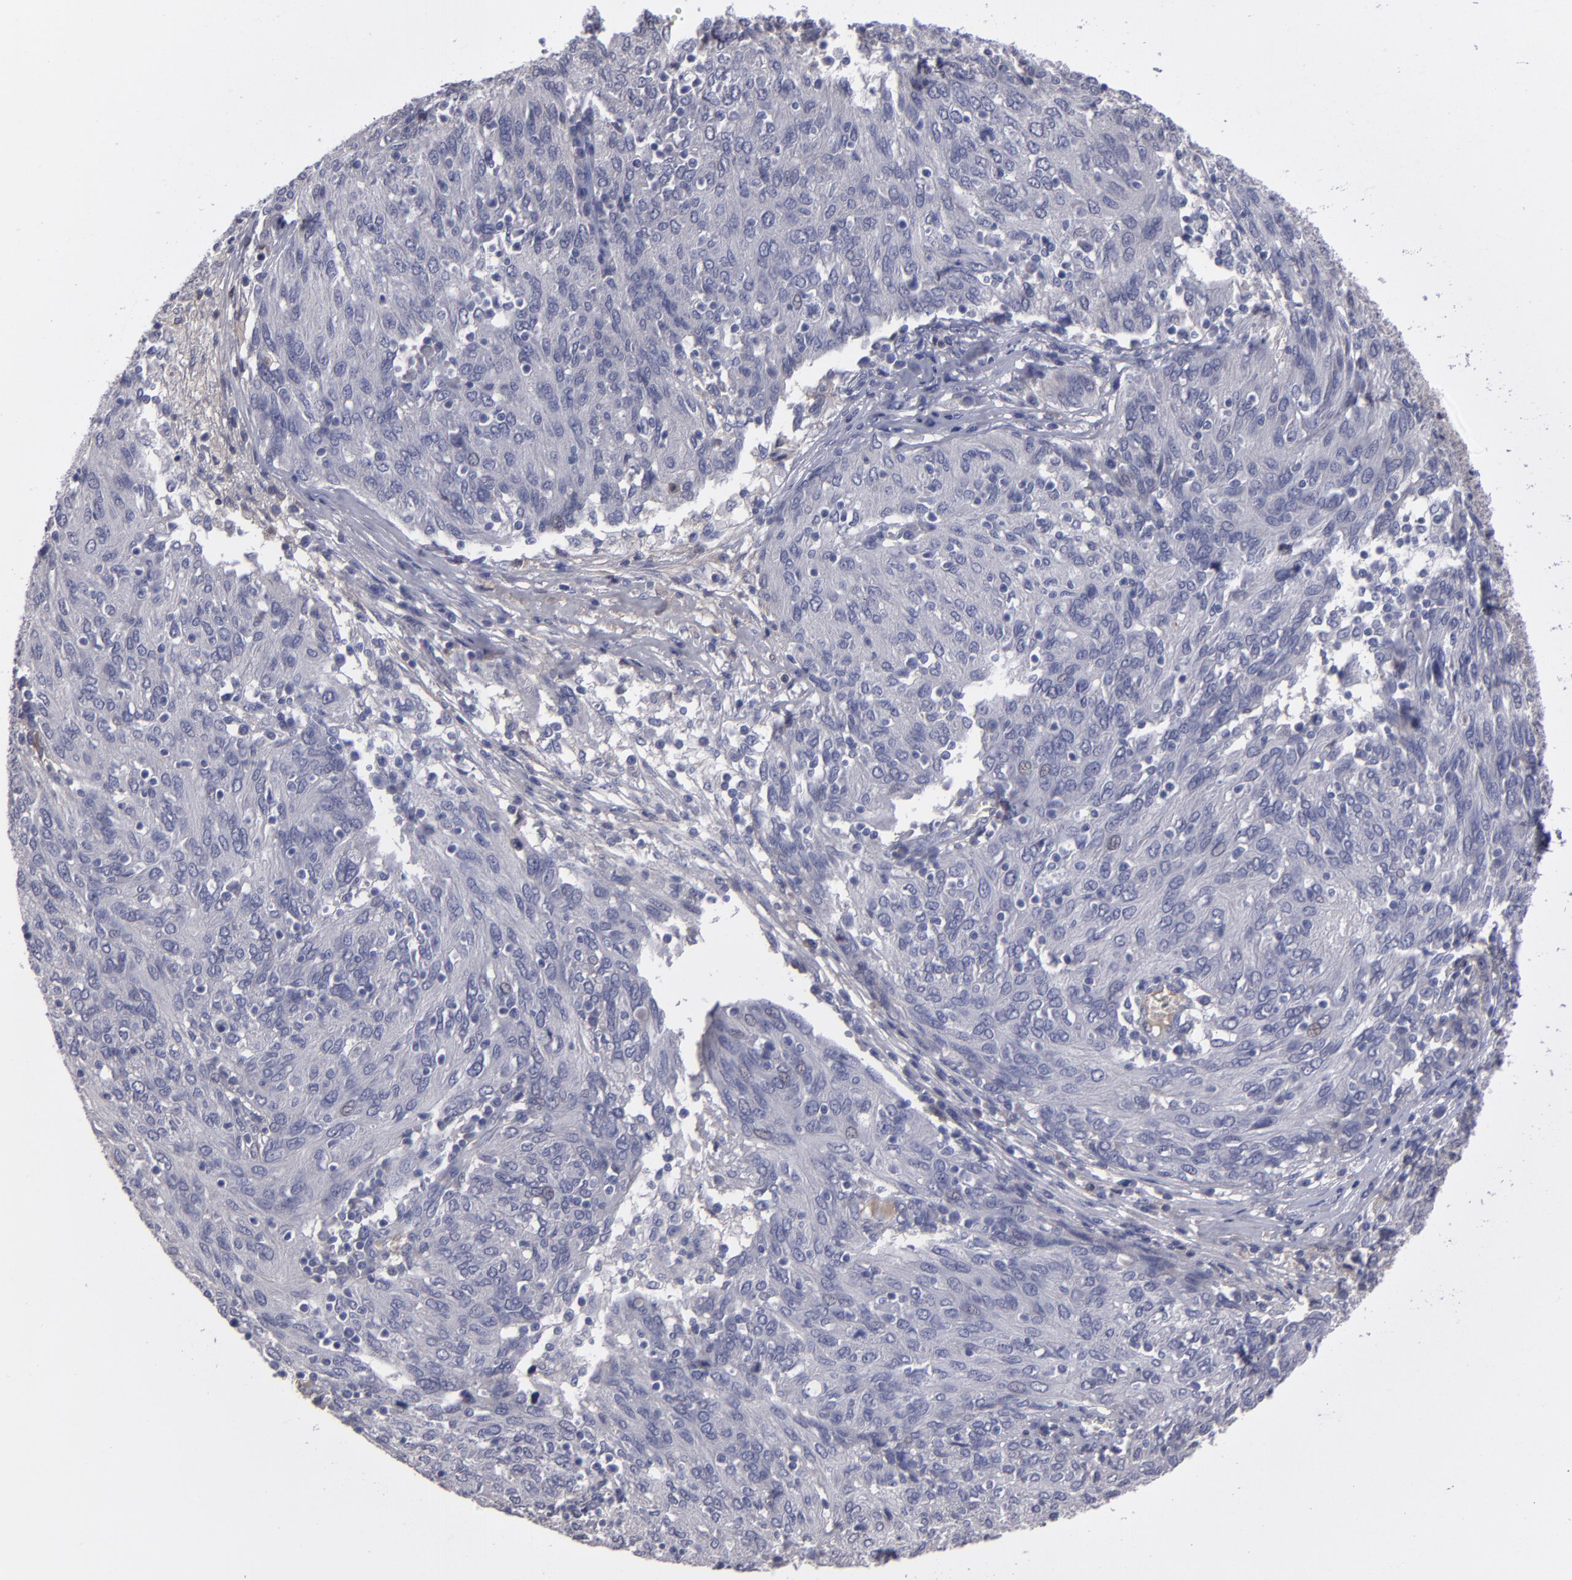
{"staining": {"intensity": "negative", "quantity": "none", "location": "none"}, "tissue": "ovarian cancer", "cell_type": "Tumor cells", "image_type": "cancer", "snomed": [{"axis": "morphology", "description": "Carcinoma, endometroid"}, {"axis": "topography", "description": "Ovary"}], "caption": "A micrograph of human ovarian cancer is negative for staining in tumor cells. (Stains: DAB (3,3'-diaminobenzidine) immunohistochemistry with hematoxylin counter stain, Microscopy: brightfield microscopy at high magnification).", "gene": "ITIH4", "patient": {"sex": "female", "age": 50}}